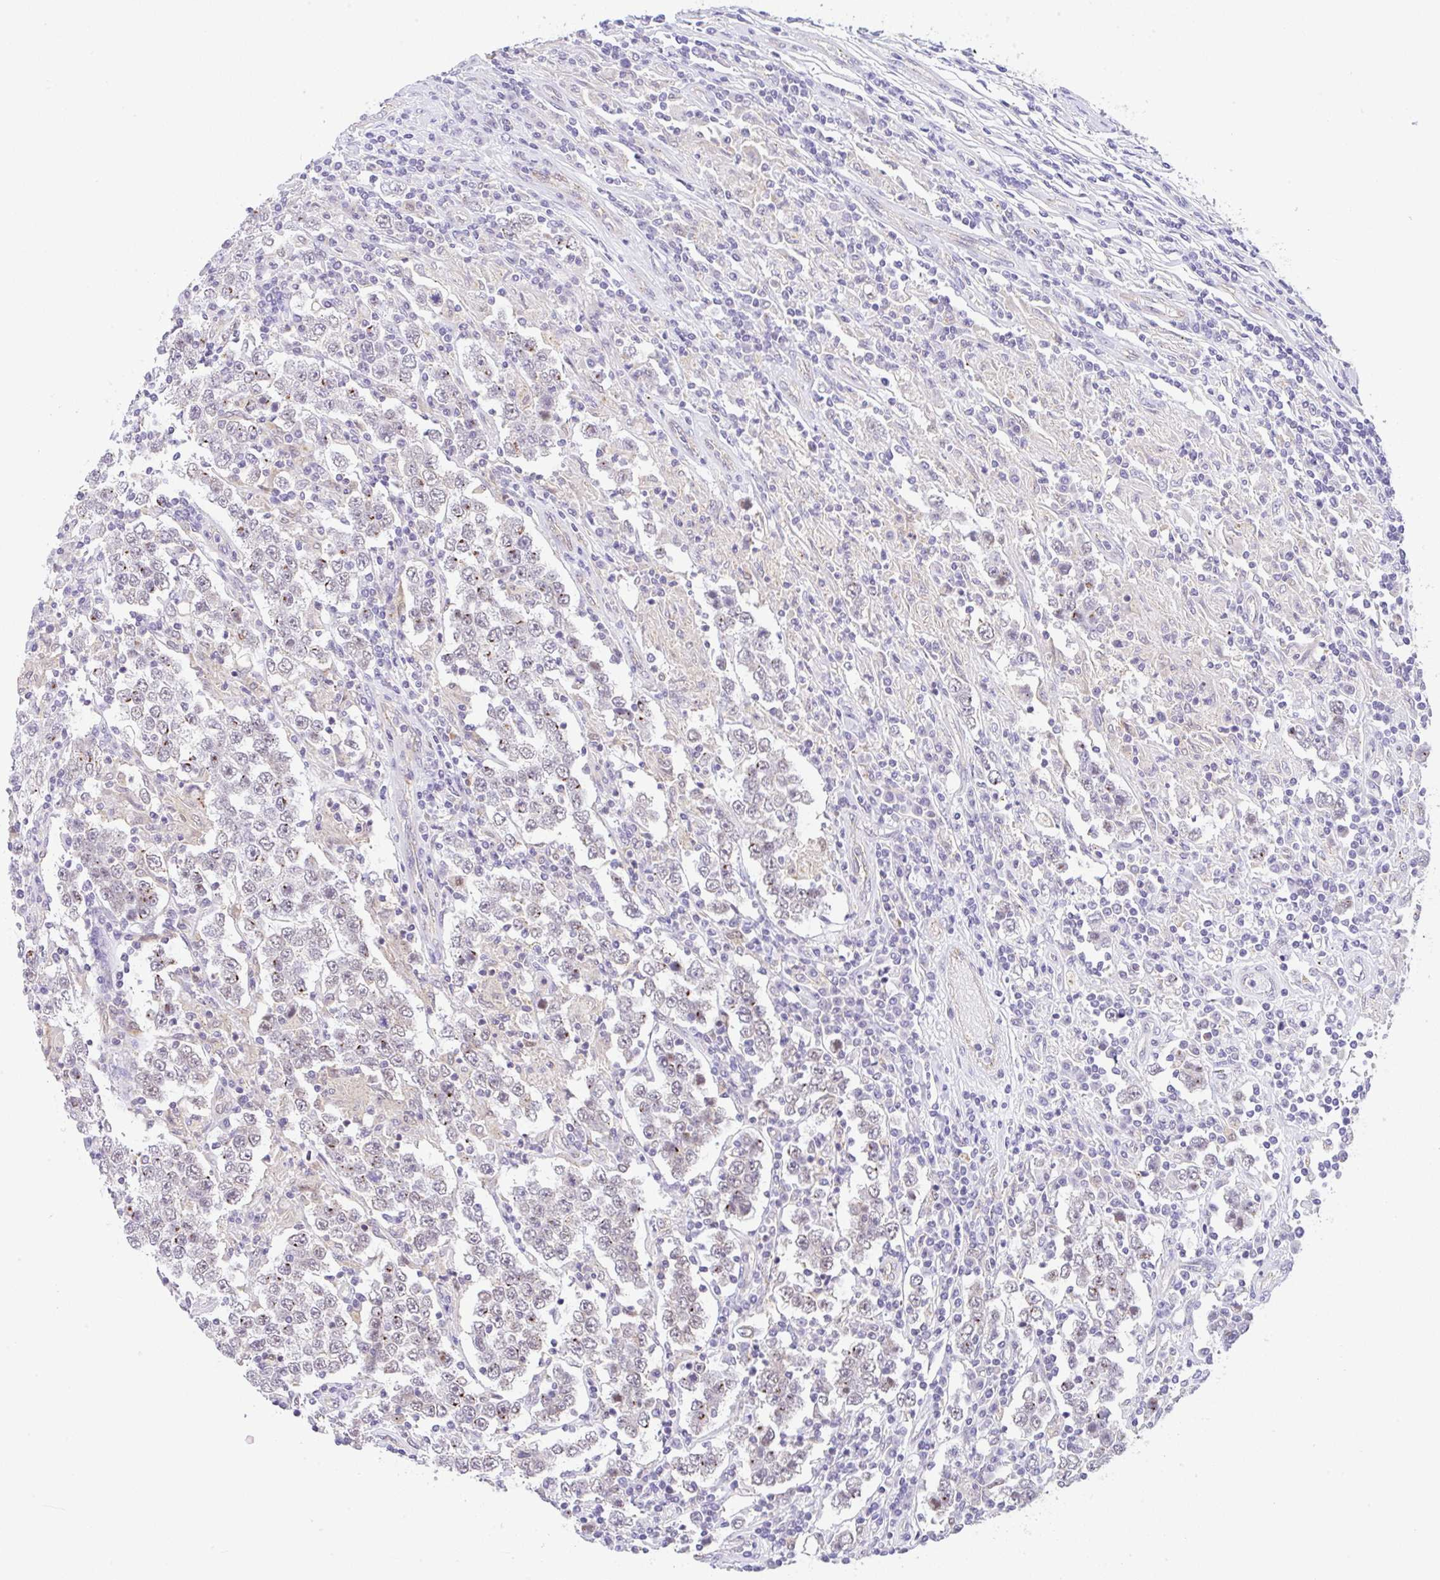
{"staining": {"intensity": "negative", "quantity": "none", "location": "none"}, "tissue": "testis cancer", "cell_type": "Tumor cells", "image_type": "cancer", "snomed": [{"axis": "morphology", "description": "Normal tissue, NOS"}, {"axis": "morphology", "description": "Urothelial carcinoma, High grade"}, {"axis": "morphology", "description": "Seminoma, NOS"}, {"axis": "morphology", "description": "Carcinoma, Embryonal, NOS"}, {"axis": "topography", "description": "Urinary bladder"}, {"axis": "topography", "description": "Testis"}], "caption": "An immunohistochemistry (IHC) image of testis embryonal carcinoma is shown. There is no staining in tumor cells of testis embryonal carcinoma.", "gene": "CGNL1", "patient": {"sex": "male", "age": 41}}